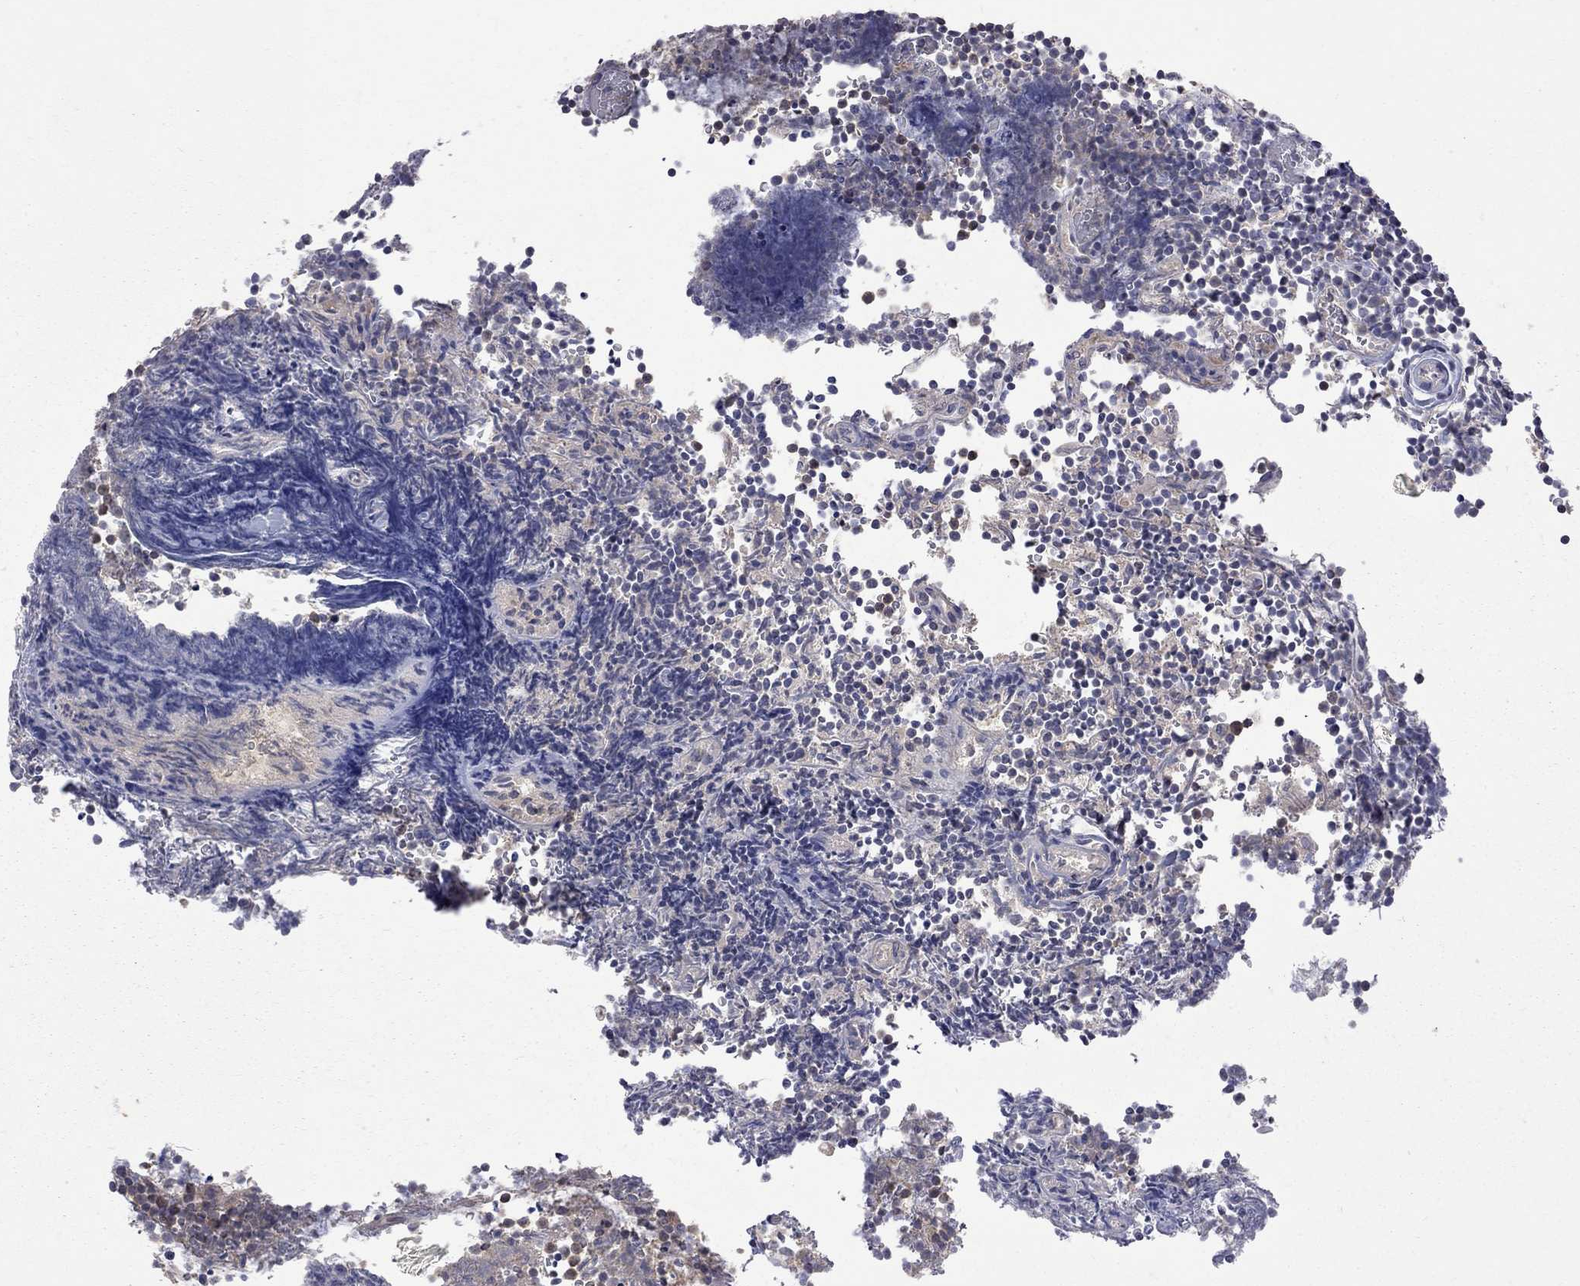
{"staining": {"intensity": "negative", "quantity": "none", "location": "none"}, "tissue": "lymphoma", "cell_type": "Tumor cells", "image_type": "cancer", "snomed": [{"axis": "morphology", "description": "Malignant lymphoma, non-Hodgkin's type, Low grade"}, {"axis": "topography", "description": "Brain"}], "caption": "This is an immunohistochemistry (IHC) micrograph of human lymphoma. There is no staining in tumor cells.", "gene": "HTR6", "patient": {"sex": "female", "age": 66}}